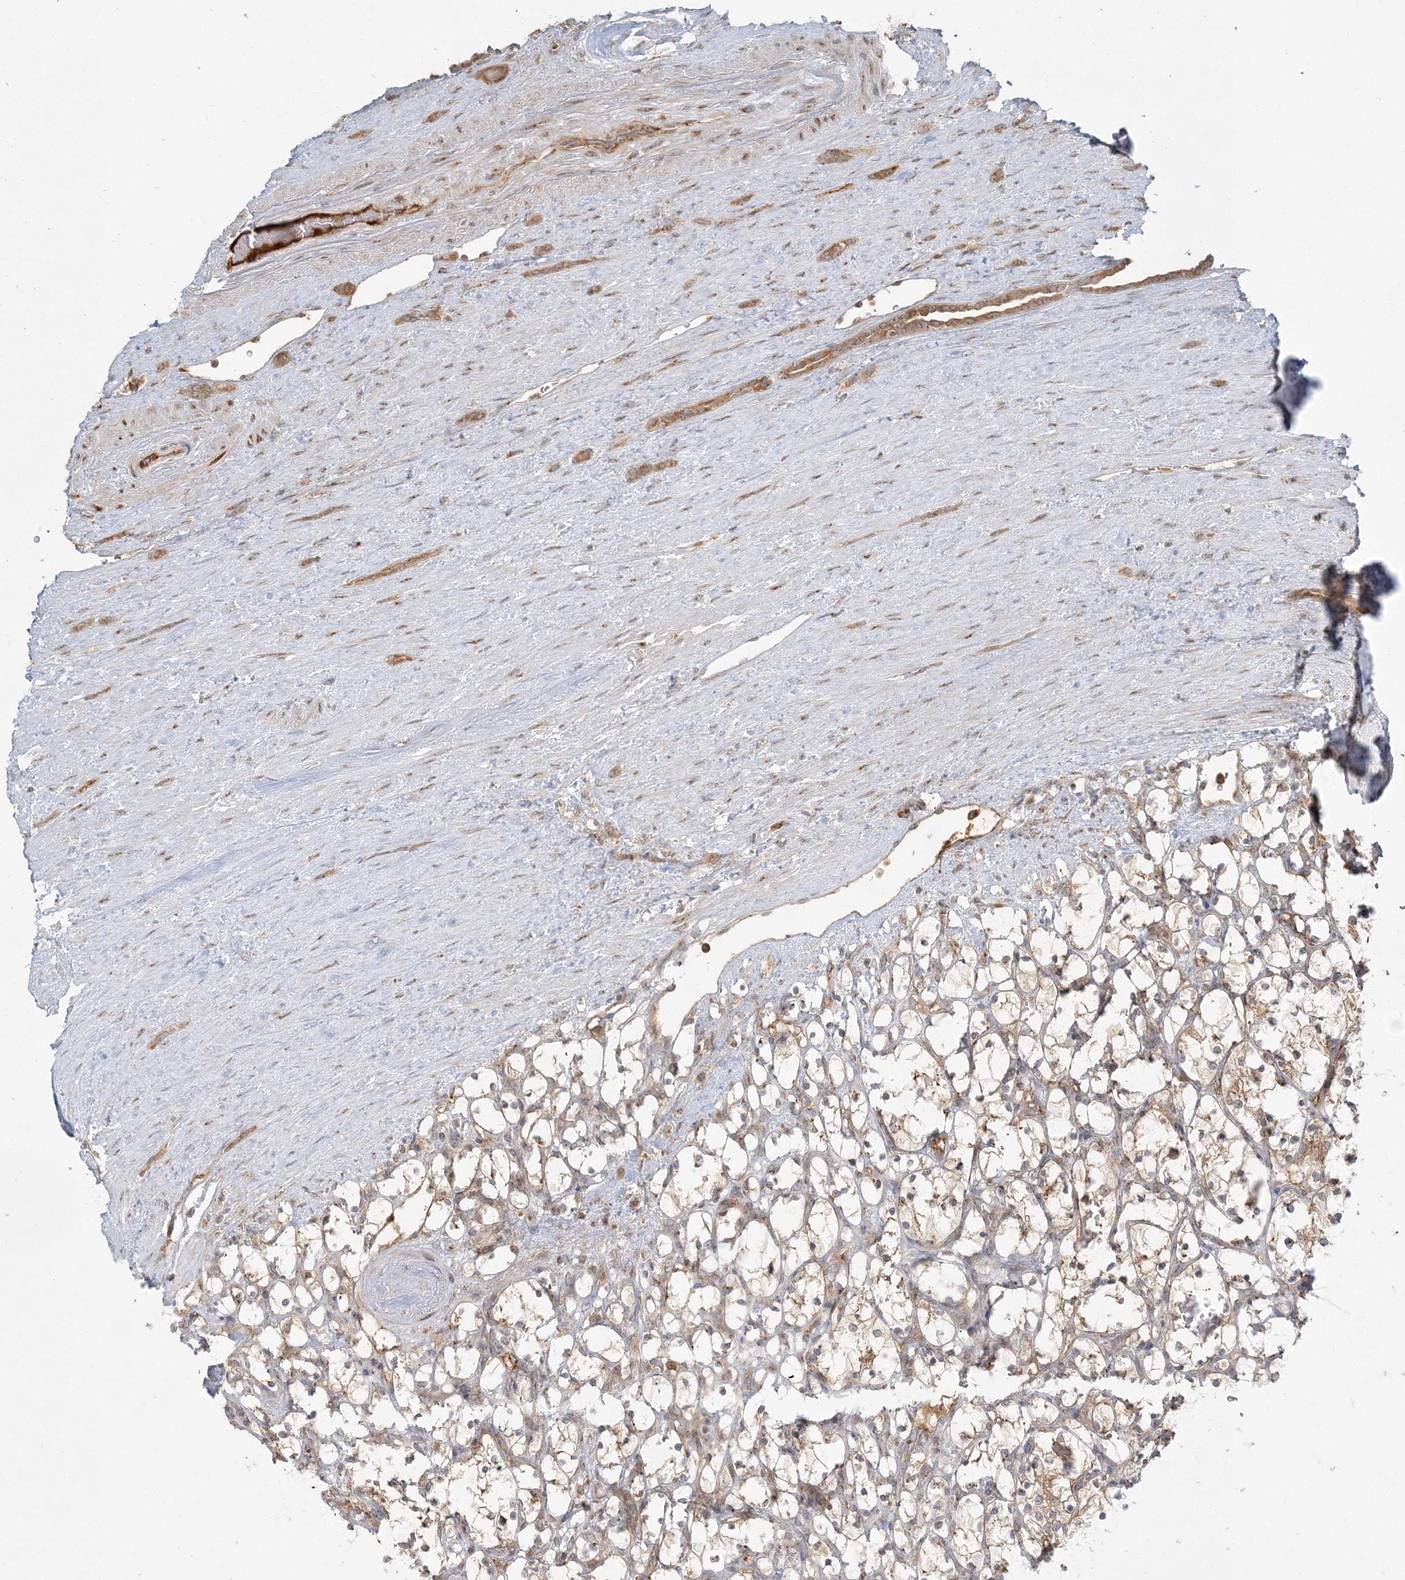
{"staining": {"intensity": "moderate", "quantity": "25%-75%", "location": "cytoplasmic/membranous"}, "tissue": "renal cancer", "cell_type": "Tumor cells", "image_type": "cancer", "snomed": [{"axis": "morphology", "description": "Adenocarcinoma, NOS"}, {"axis": "topography", "description": "Kidney"}], "caption": "Renal cancer stained with DAB (3,3'-diaminobenzidine) immunohistochemistry displays medium levels of moderate cytoplasmic/membranous positivity in about 25%-75% of tumor cells.", "gene": "AP1AR", "patient": {"sex": "female", "age": 69}}